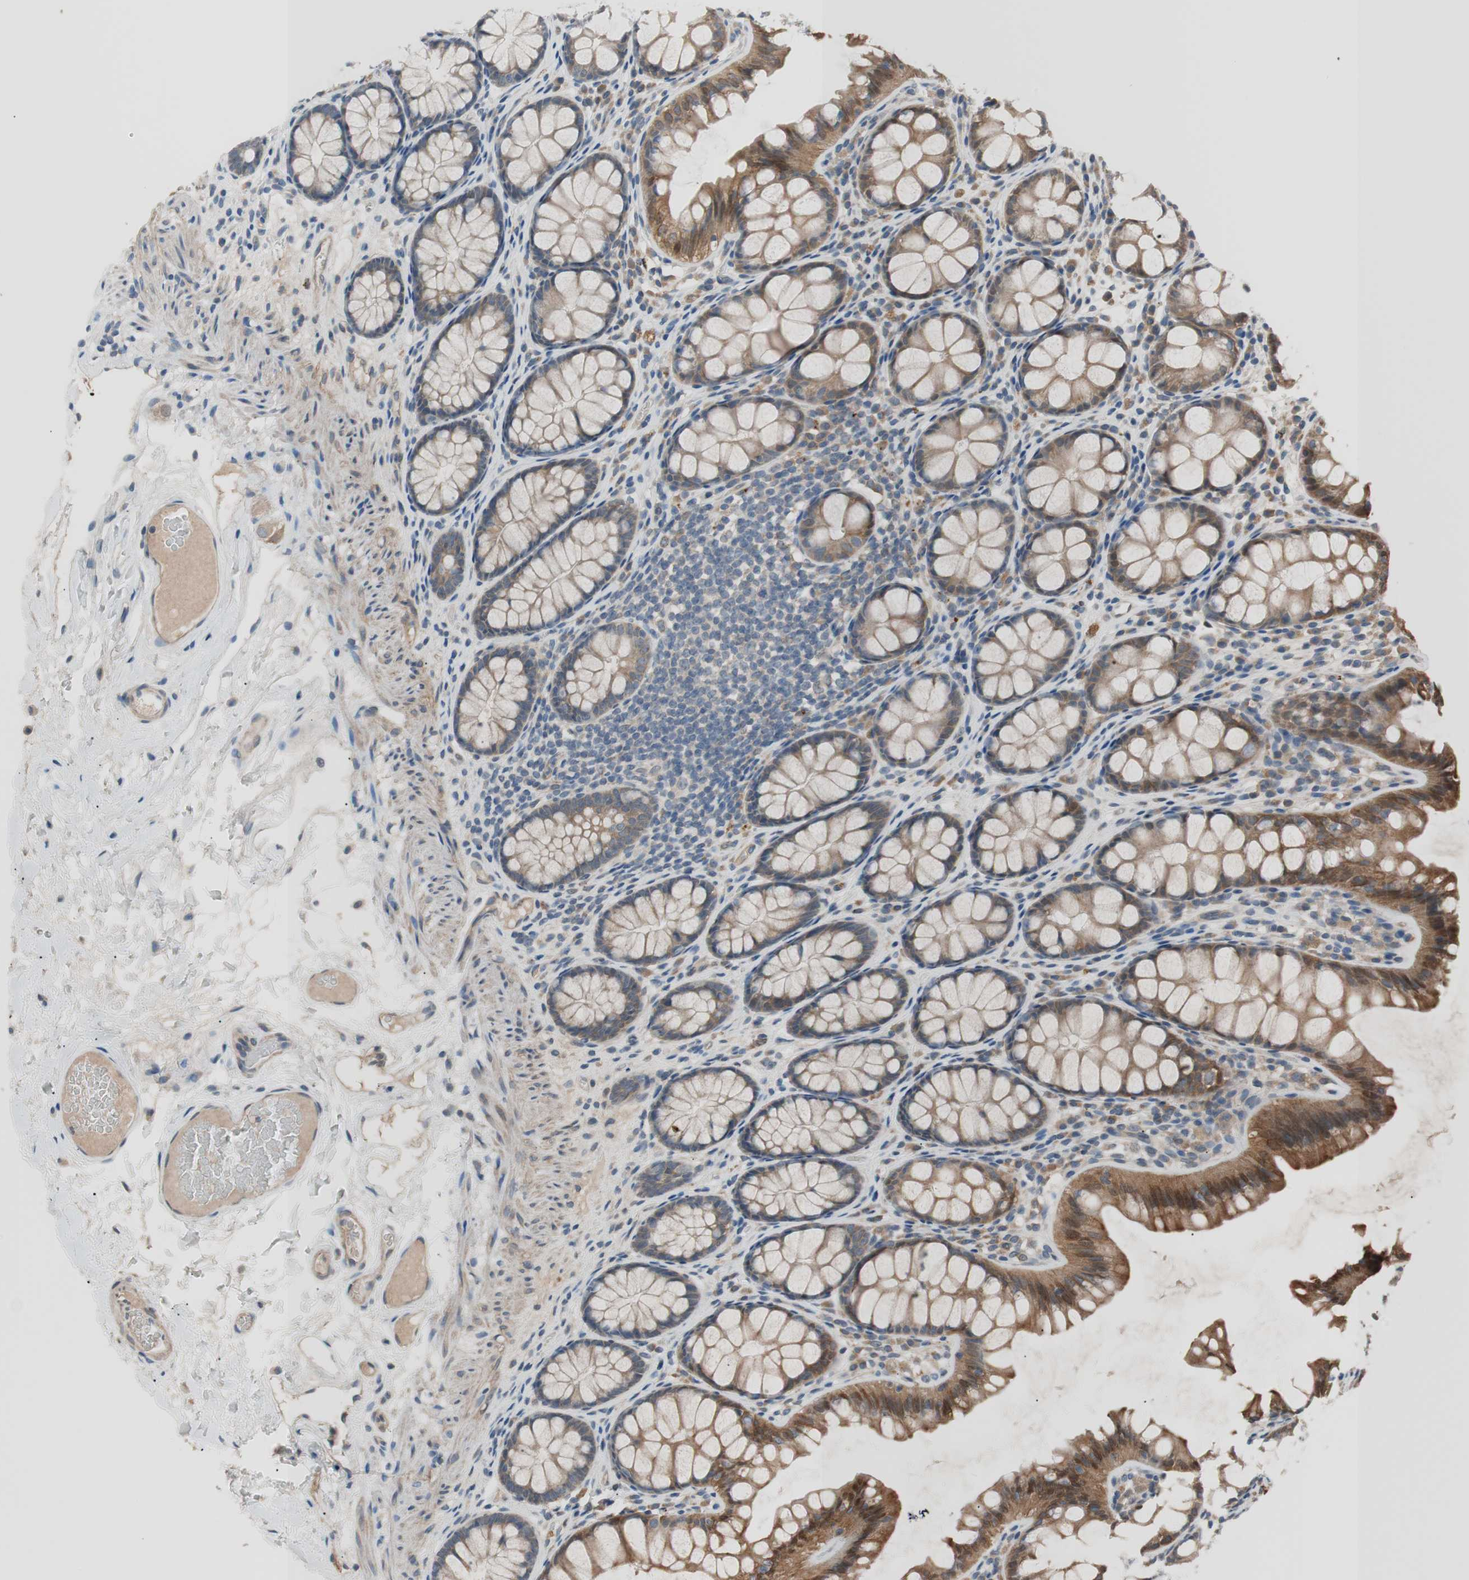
{"staining": {"intensity": "weak", "quantity": ">75%", "location": "cytoplasmic/membranous"}, "tissue": "colon", "cell_type": "Endothelial cells", "image_type": "normal", "snomed": [{"axis": "morphology", "description": "Normal tissue, NOS"}, {"axis": "topography", "description": "Colon"}], "caption": "This histopathology image exhibits IHC staining of normal human colon, with low weak cytoplasmic/membranous expression in about >75% of endothelial cells.", "gene": "FADS2", "patient": {"sex": "female", "age": 55}}